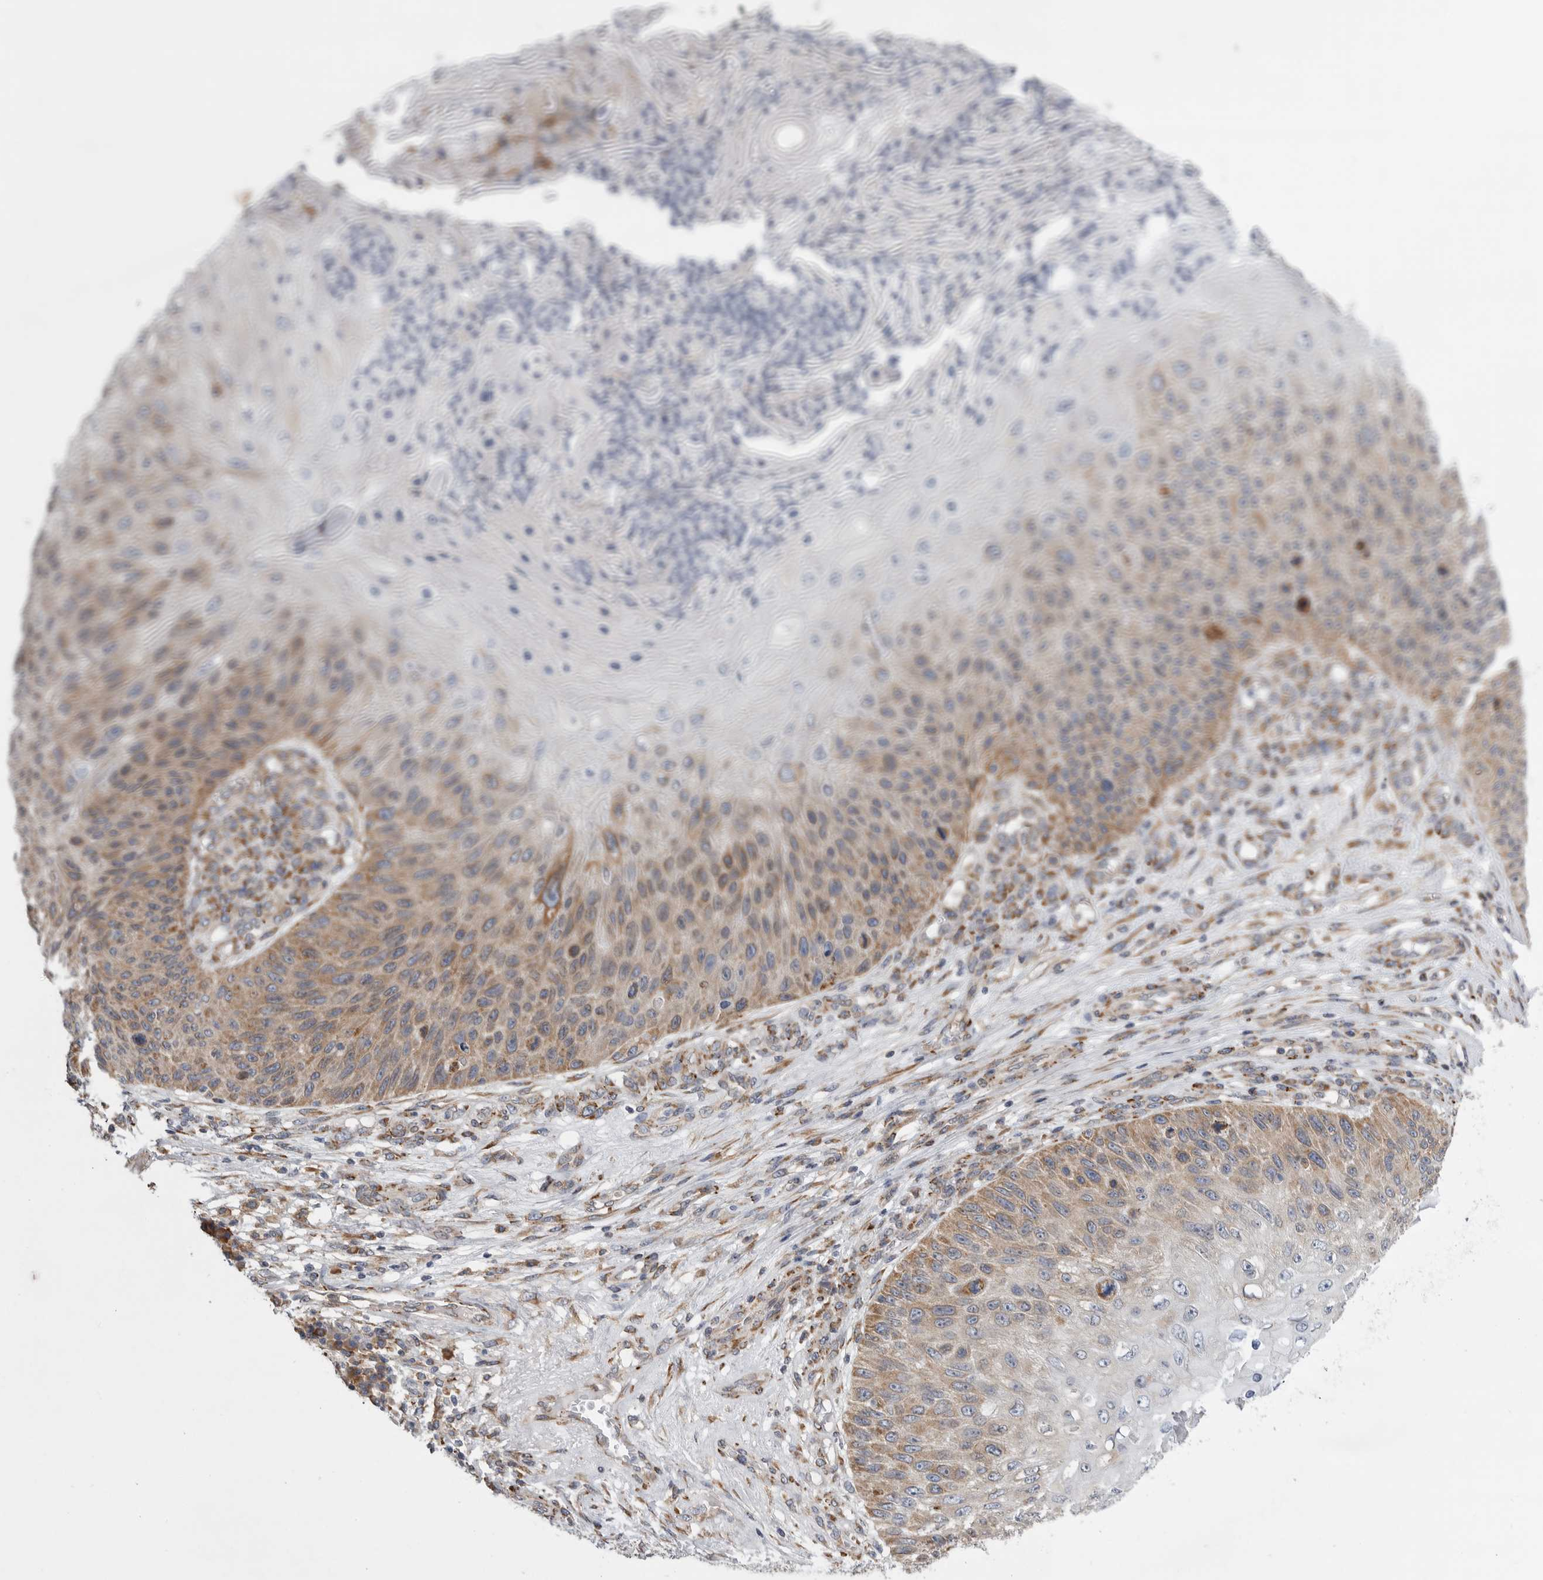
{"staining": {"intensity": "moderate", "quantity": ">75%", "location": "cytoplasmic/membranous"}, "tissue": "skin cancer", "cell_type": "Tumor cells", "image_type": "cancer", "snomed": [{"axis": "morphology", "description": "Squamous cell carcinoma, NOS"}, {"axis": "topography", "description": "Skin"}], "caption": "A photomicrograph showing moderate cytoplasmic/membranous staining in approximately >75% of tumor cells in squamous cell carcinoma (skin), as visualized by brown immunohistochemical staining.", "gene": "GANAB", "patient": {"sex": "female", "age": 88}}